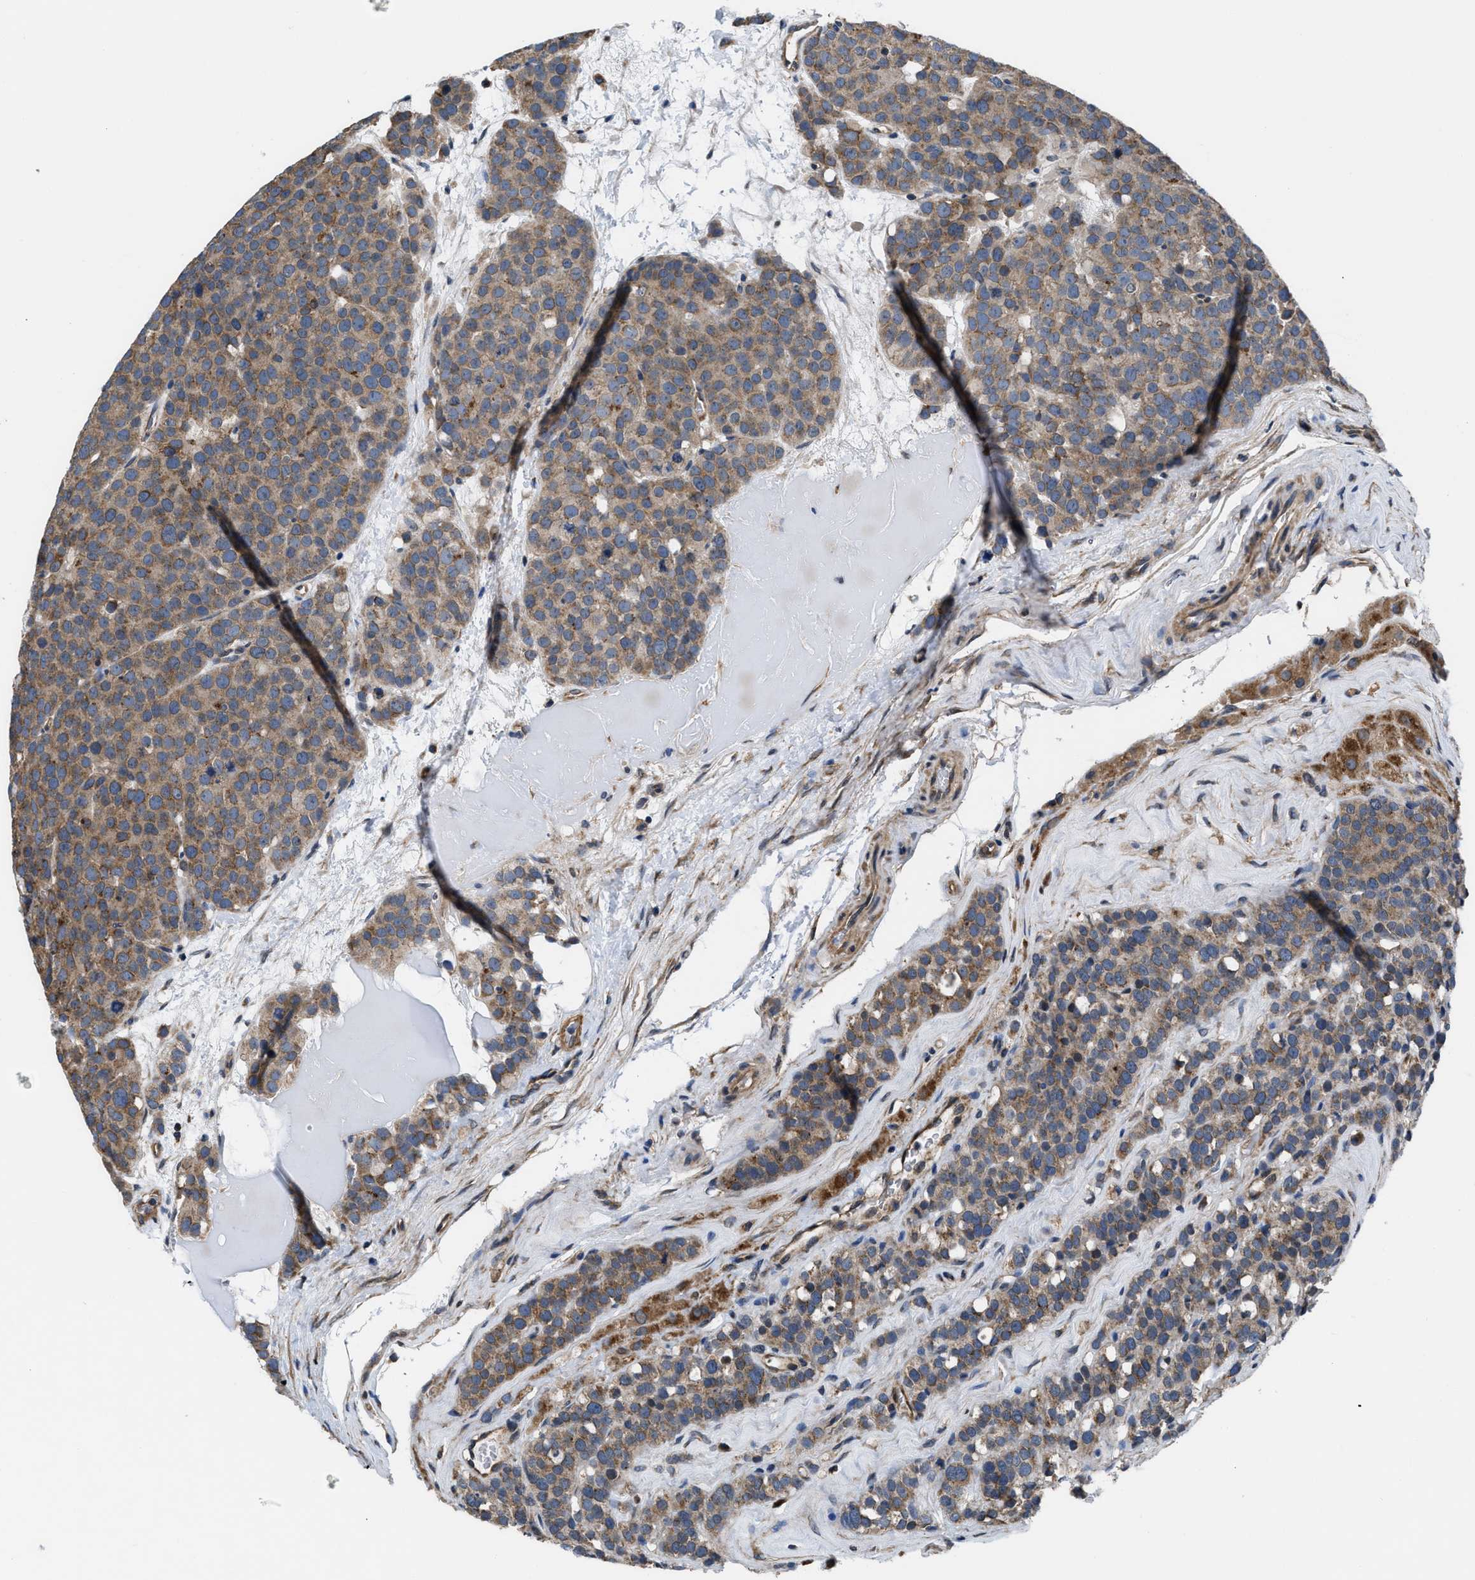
{"staining": {"intensity": "moderate", "quantity": ">75%", "location": "cytoplasmic/membranous"}, "tissue": "testis cancer", "cell_type": "Tumor cells", "image_type": "cancer", "snomed": [{"axis": "morphology", "description": "Seminoma, NOS"}, {"axis": "topography", "description": "Testis"}], "caption": "The immunohistochemical stain highlights moderate cytoplasmic/membranous positivity in tumor cells of testis cancer tissue.", "gene": "CEP128", "patient": {"sex": "male", "age": 71}}